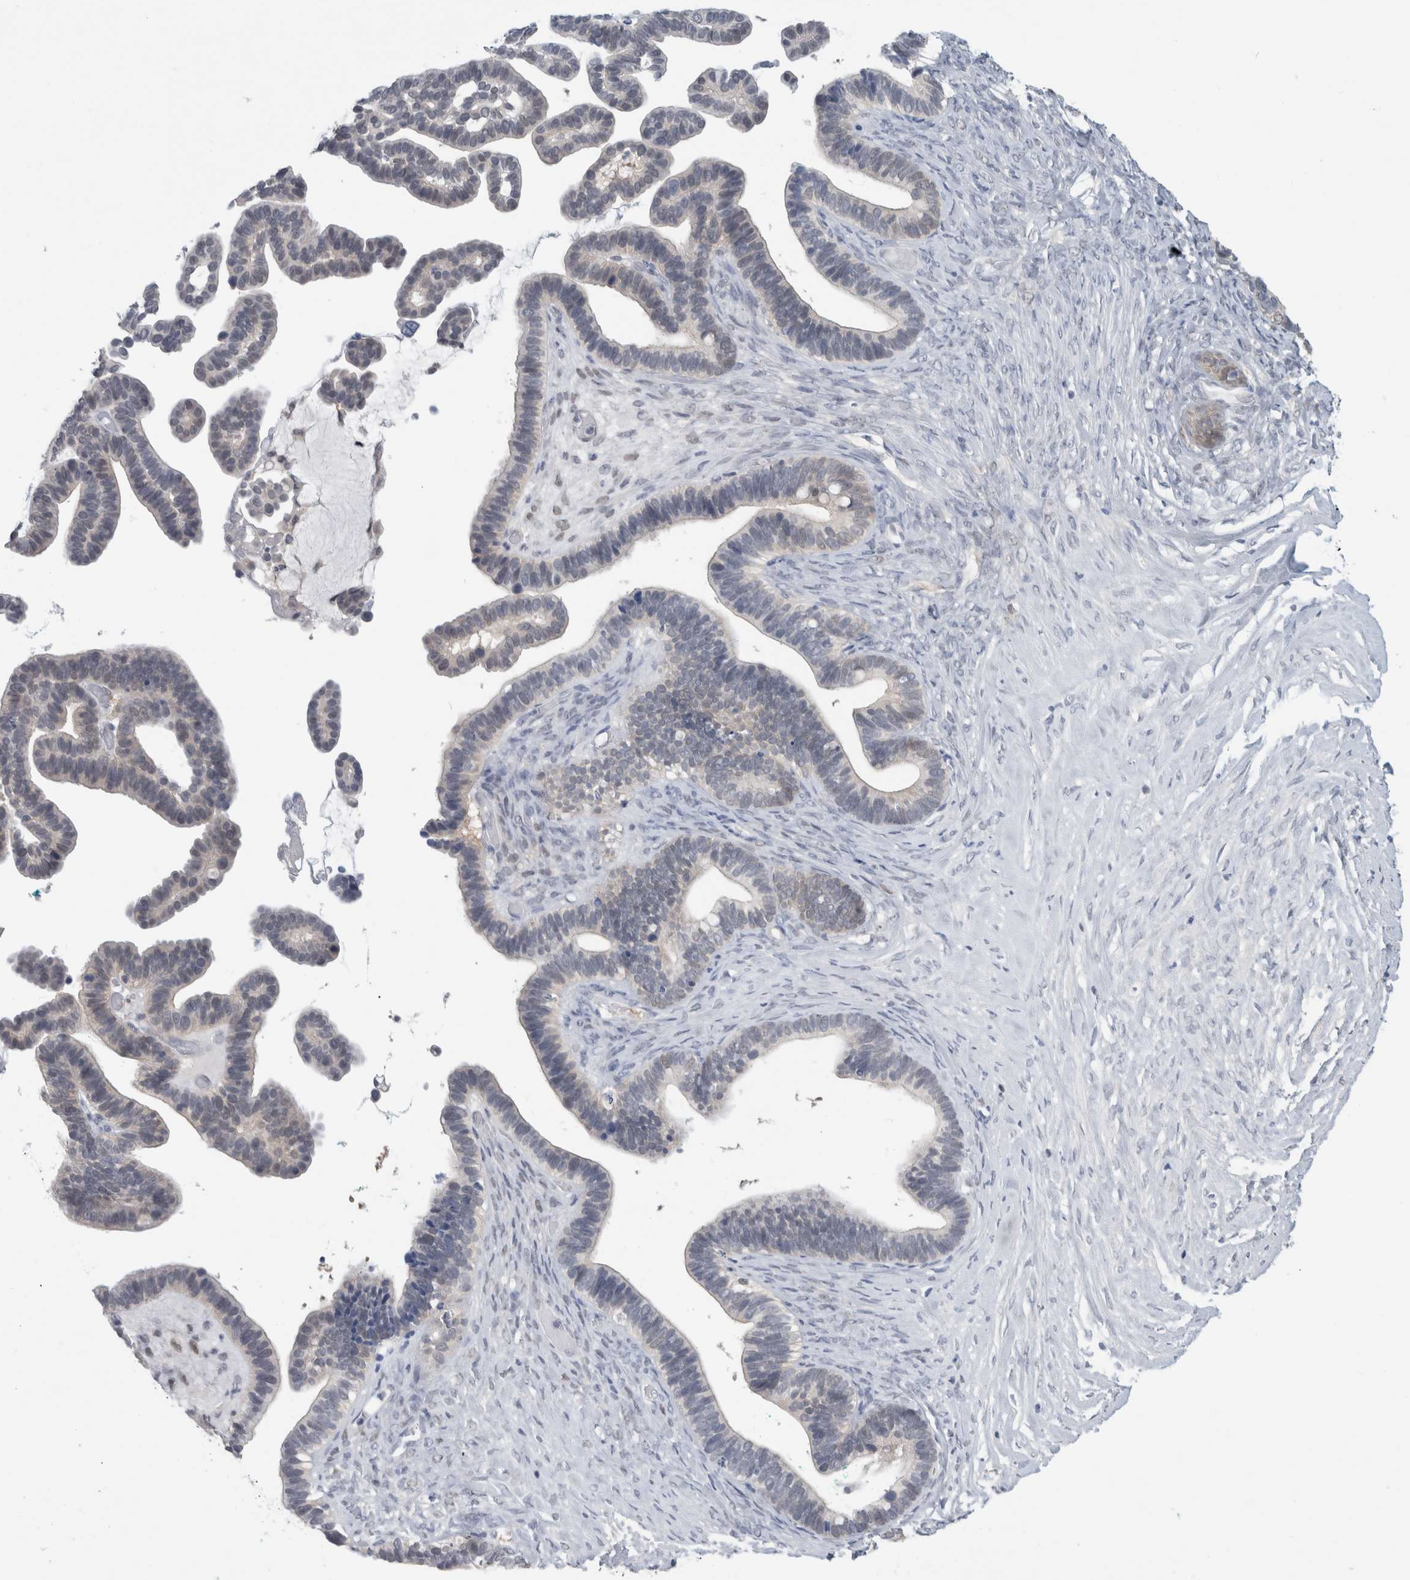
{"staining": {"intensity": "negative", "quantity": "none", "location": "none"}, "tissue": "ovarian cancer", "cell_type": "Tumor cells", "image_type": "cancer", "snomed": [{"axis": "morphology", "description": "Cystadenocarcinoma, serous, NOS"}, {"axis": "topography", "description": "Ovary"}], "caption": "Photomicrograph shows no significant protein positivity in tumor cells of ovarian cancer.", "gene": "CASP6", "patient": {"sex": "female", "age": 56}}